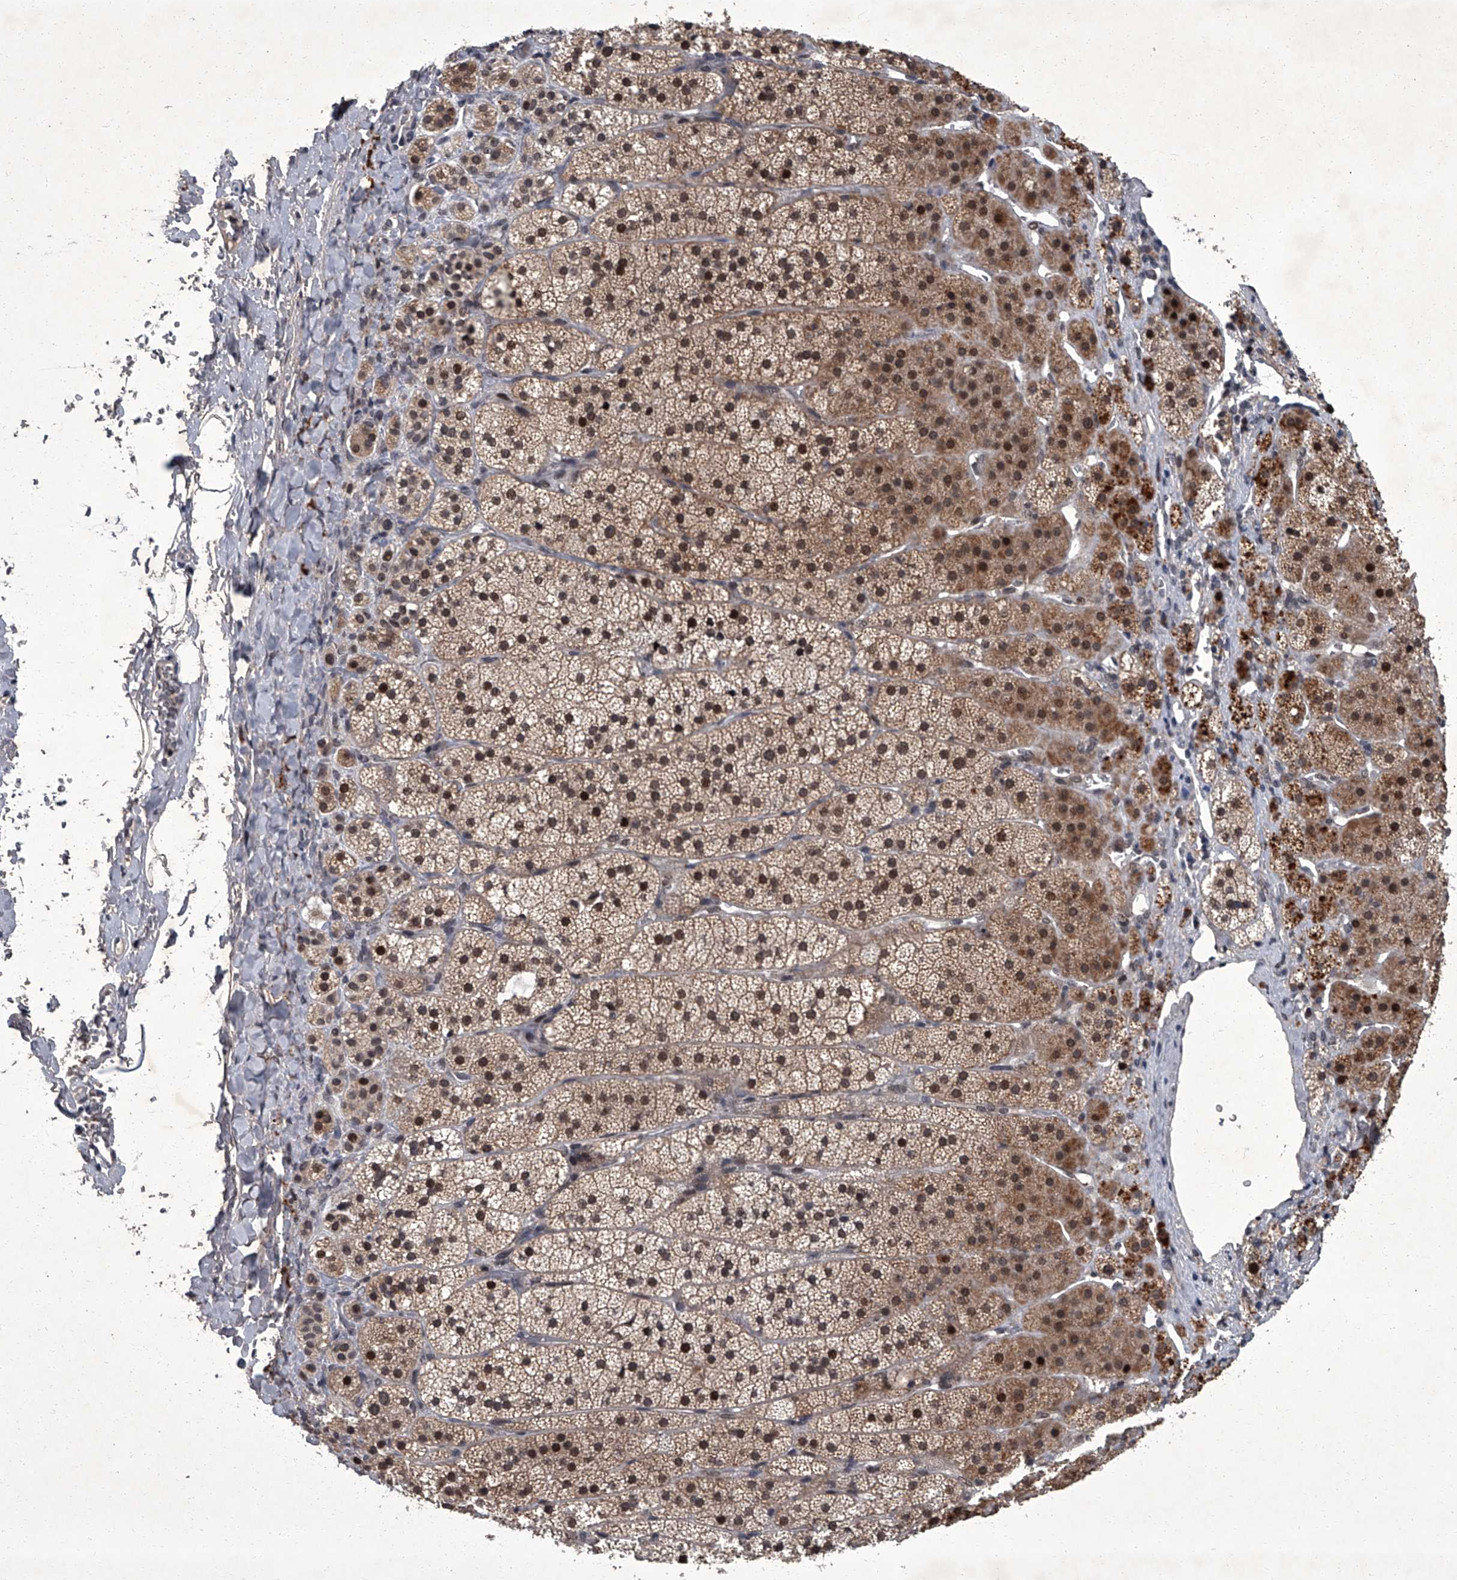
{"staining": {"intensity": "strong", "quantity": ">75%", "location": "cytoplasmic/membranous,nuclear"}, "tissue": "adrenal gland", "cell_type": "Glandular cells", "image_type": "normal", "snomed": [{"axis": "morphology", "description": "Normal tissue, NOS"}, {"axis": "topography", "description": "Adrenal gland"}], "caption": "DAB immunohistochemical staining of unremarkable adrenal gland reveals strong cytoplasmic/membranous,nuclear protein staining in approximately >75% of glandular cells.", "gene": "ZNF518B", "patient": {"sex": "female", "age": 44}}